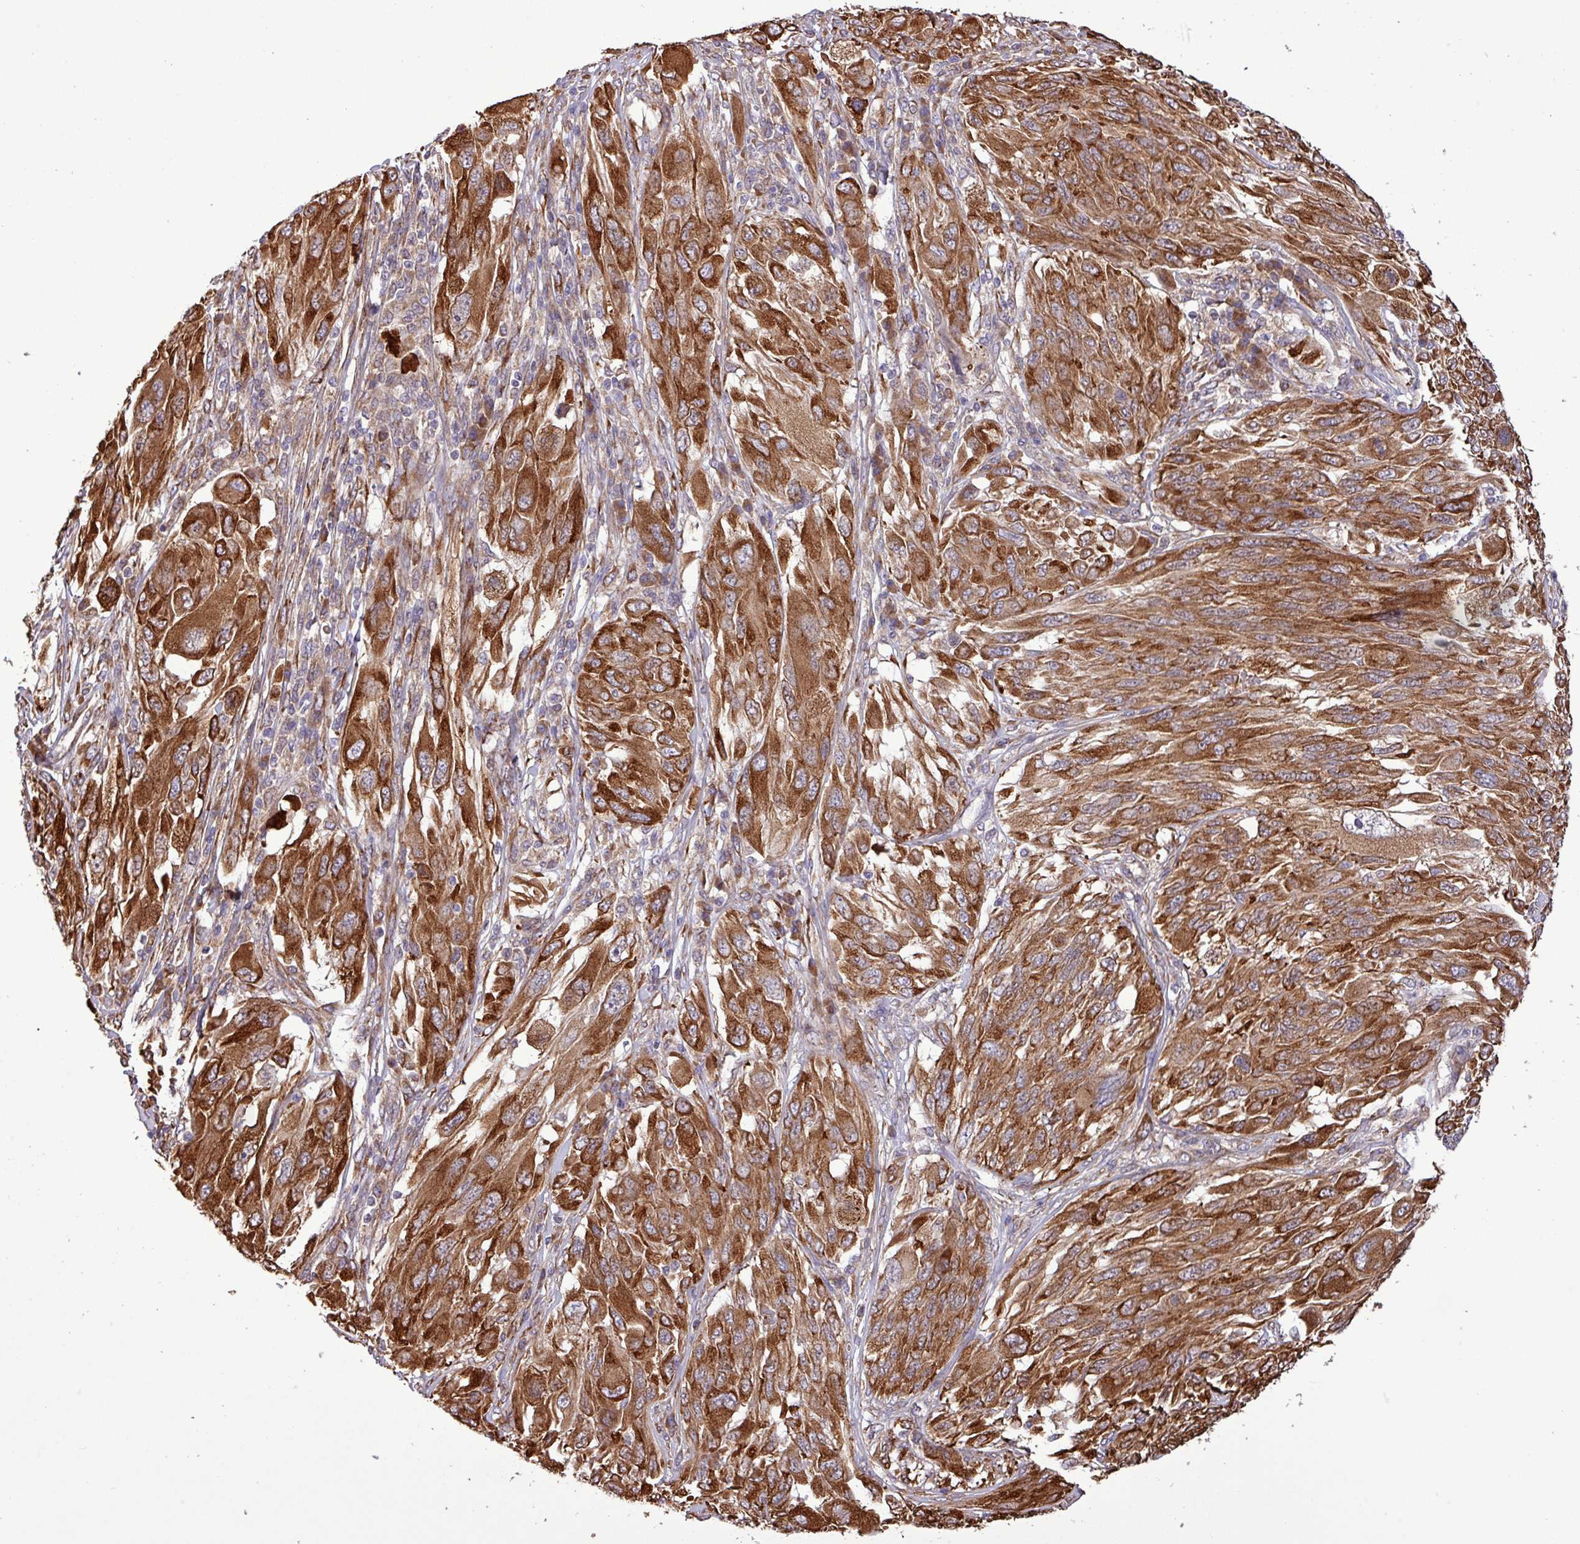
{"staining": {"intensity": "strong", "quantity": ">75%", "location": "cytoplasmic/membranous"}, "tissue": "melanoma", "cell_type": "Tumor cells", "image_type": "cancer", "snomed": [{"axis": "morphology", "description": "Malignant melanoma, NOS"}, {"axis": "topography", "description": "Skin"}], "caption": "Human malignant melanoma stained for a protein (brown) shows strong cytoplasmic/membranous positive staining in approximately >75% of tumor cells.", "gene": "MEGF6", "patient": {"sex": "female", "age": 91}}